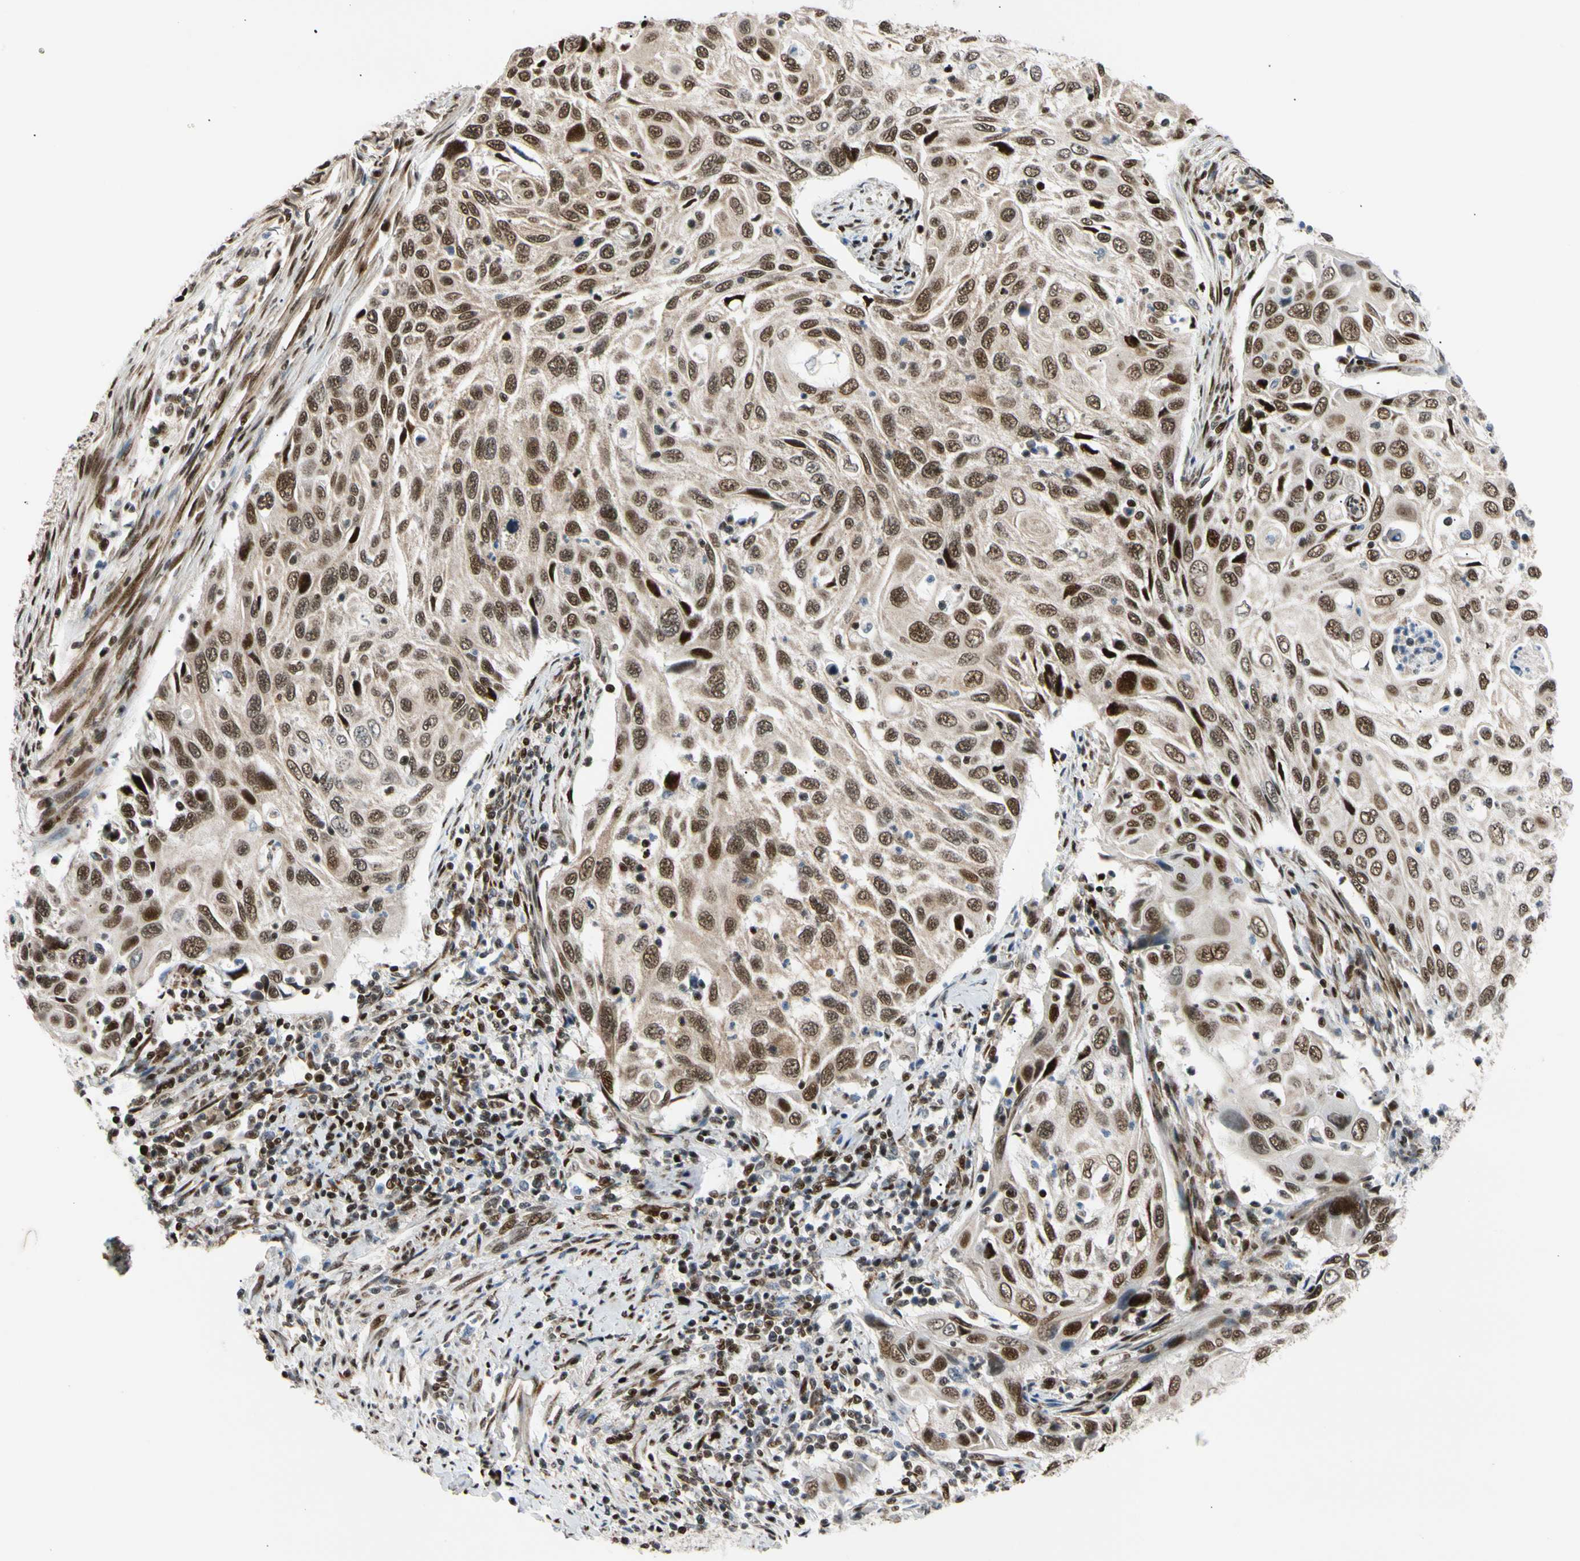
{"staining": {"intensity": "strong", "quantity": ">75%", "location": "nuclear"}, "tissue": "cervical cancer", "cell_type": "Tumor cells", "image_type": "cancer", "snomed": [{"axis": "morphology", "description": "Squamous cell carcinoma, NOS"}, {"axis": "topography", "description": "Cervix"}], "caption": "Immunohistochemical staining of human cervical squamous cell carcinoma shows high levels of strong nuclear protein positivity in approximately >75% of tumor cells.", "gene": "E2F1", "patient": {"sex": "female", "age": 70}}